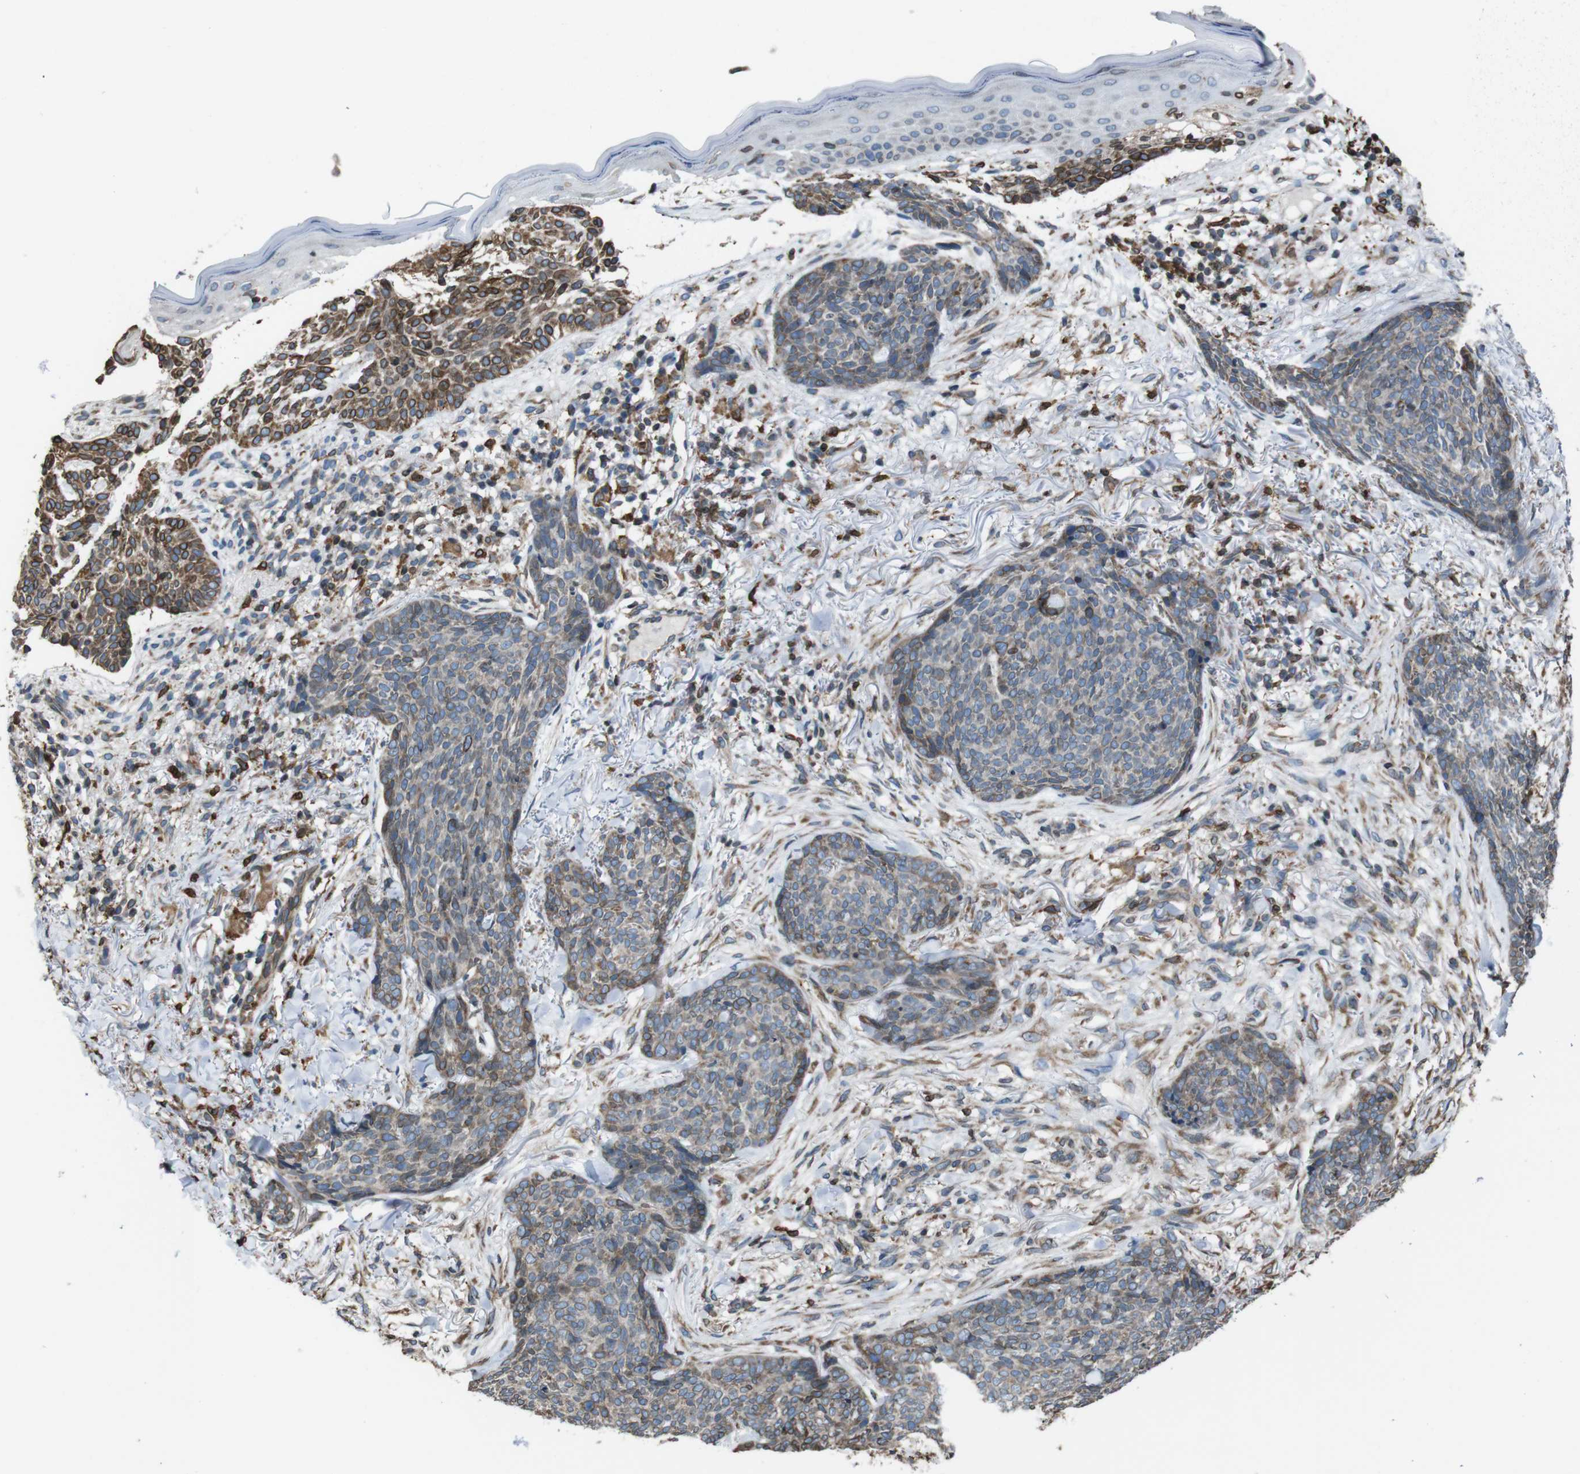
{"staining": {"intensity": "weak", "quantity": ">75%", "location": "cytoplasmic/membranous"}, "tissue": "skin cancer", "cell_type": "Tumor cells", "image_type": "cancer", "snomed": [{"axis": "morphology", "description": "Basal cell carcinoma"}, {"axis": "topography", "description": "Skin"}], "caption": "A brown stain labels weak cytoplasmic/membranous expression of a protein in human skin cancer tumor cells. Using DAB (3,3'-diaminobenzidine) (brown) and hematoxylin (blue) stains, captured at high magnification using brightfield microscopy.", "gene": "APMAP", "patient": {"sex": "female", "age": 70}}